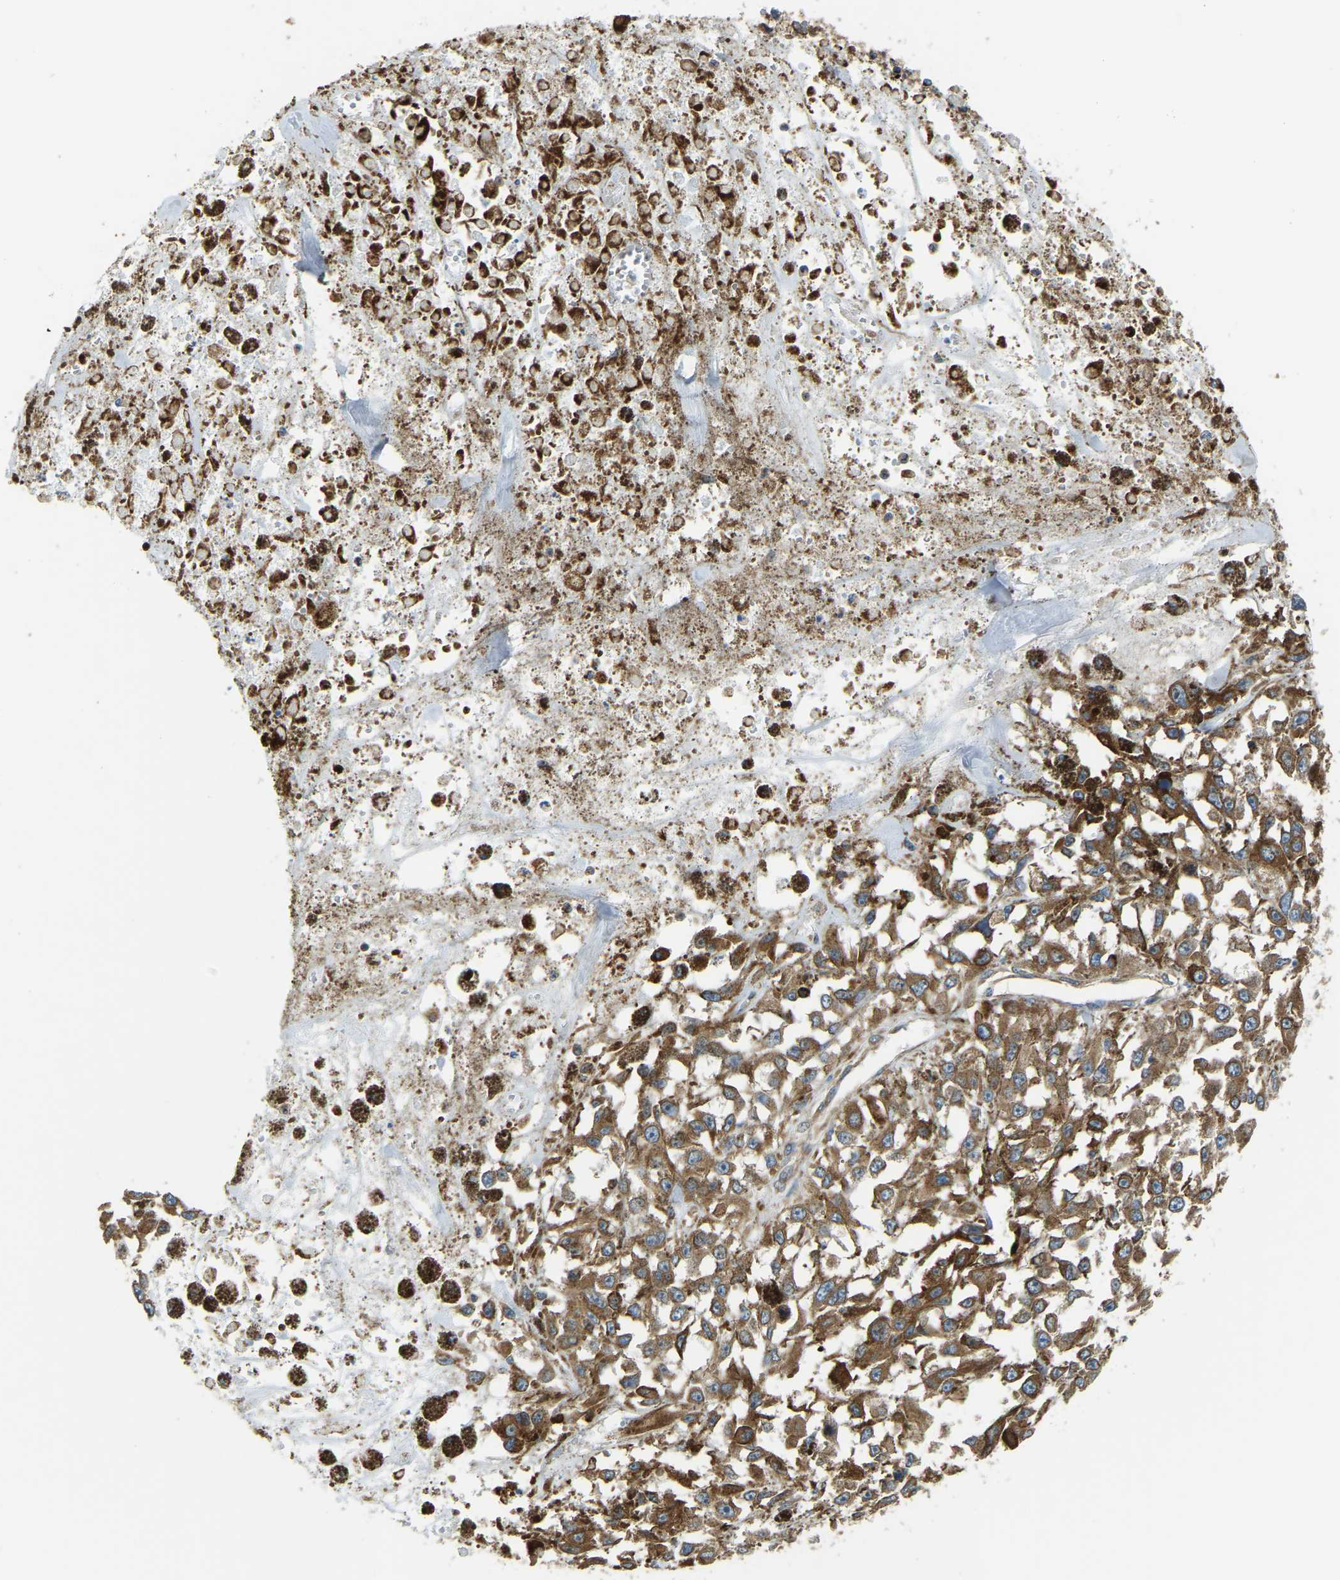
{"staining": {"intensity": "moderate", "quantity": ">75%", "location": "cytoplasmic/membranous"}, "tissue": "melanoma", "cell_type": "Tumor cells", "image_type": "cancer", "snomed": [{"axis": "morphology", "description": "Malignant melanoma, Metastatic site"}, {"axis": "topography", "description": "Lymph node"}], "caption": "Protein expression by immunohistochemistry (IHC) reveals moderate cytoplasmic/membranous positivity in approximately >75% of tumor cells in malignant melanoma (metastatic site). (Brightfield microscopy of DAB IHC at high magnification).", "gene": "PSMD7", "patient": {"sex": "male", "age": 59}}